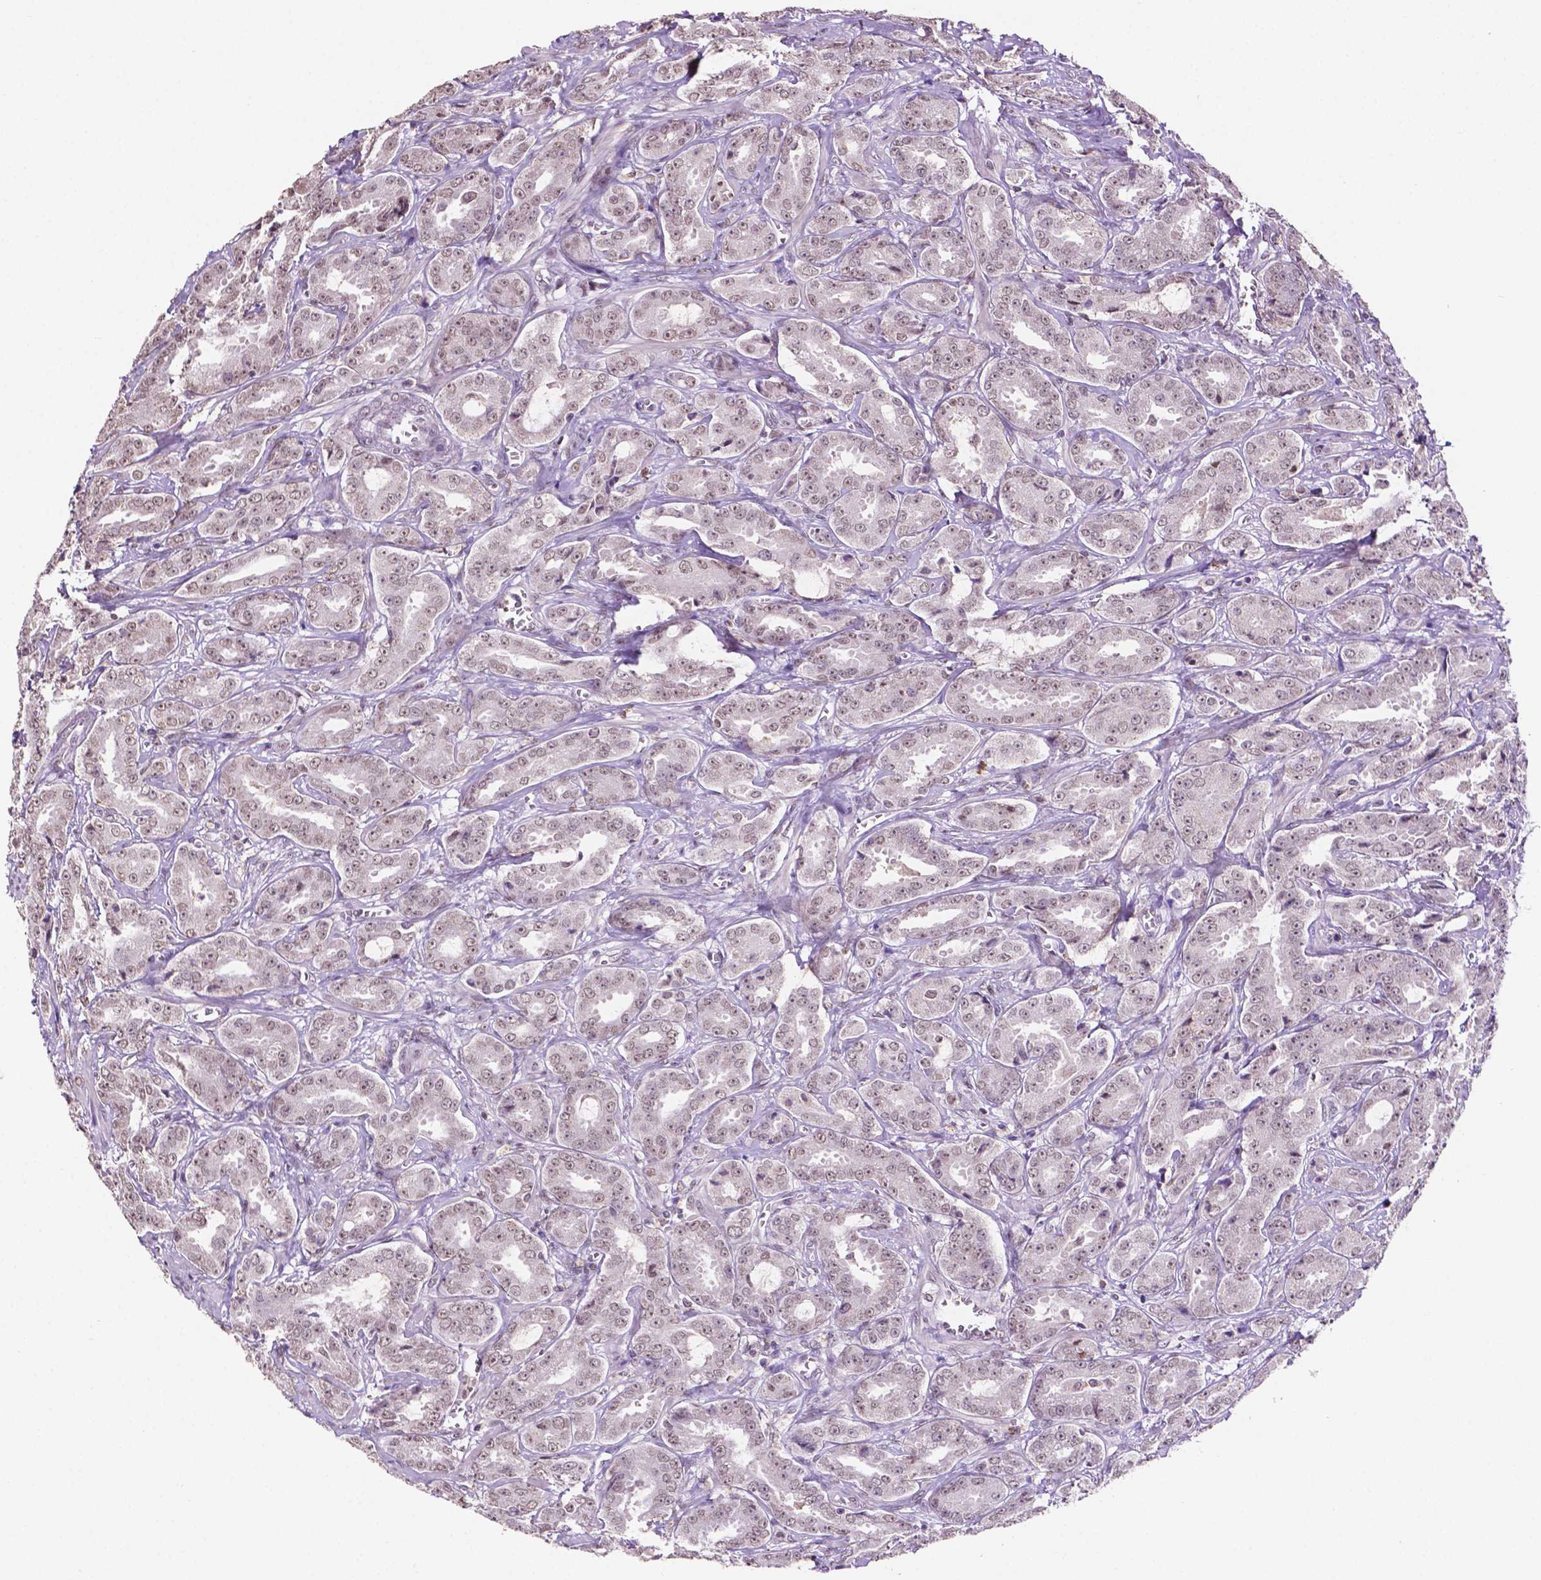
{"staining": {"intensity": "moderate", "quantity": ">75%", "location": "nuclear"}, "tissue": "prostate cancer", "cell_type": "Tumor cells", "image_type": "cancer", "snomed": [{"axis": "morphology", "description": "Adenocarcinoma, High grade"}, {"axis": "topography", "description": "Prostate"}], "caption": "Immunohistochemistry (IHC) (DAB) staining of human prostate cancer exhibits moderate nuclear protein positivity in about >75% of tumor cells.", "gene": "PTPN6", "patient": {"sex": "male", "age": 64}}